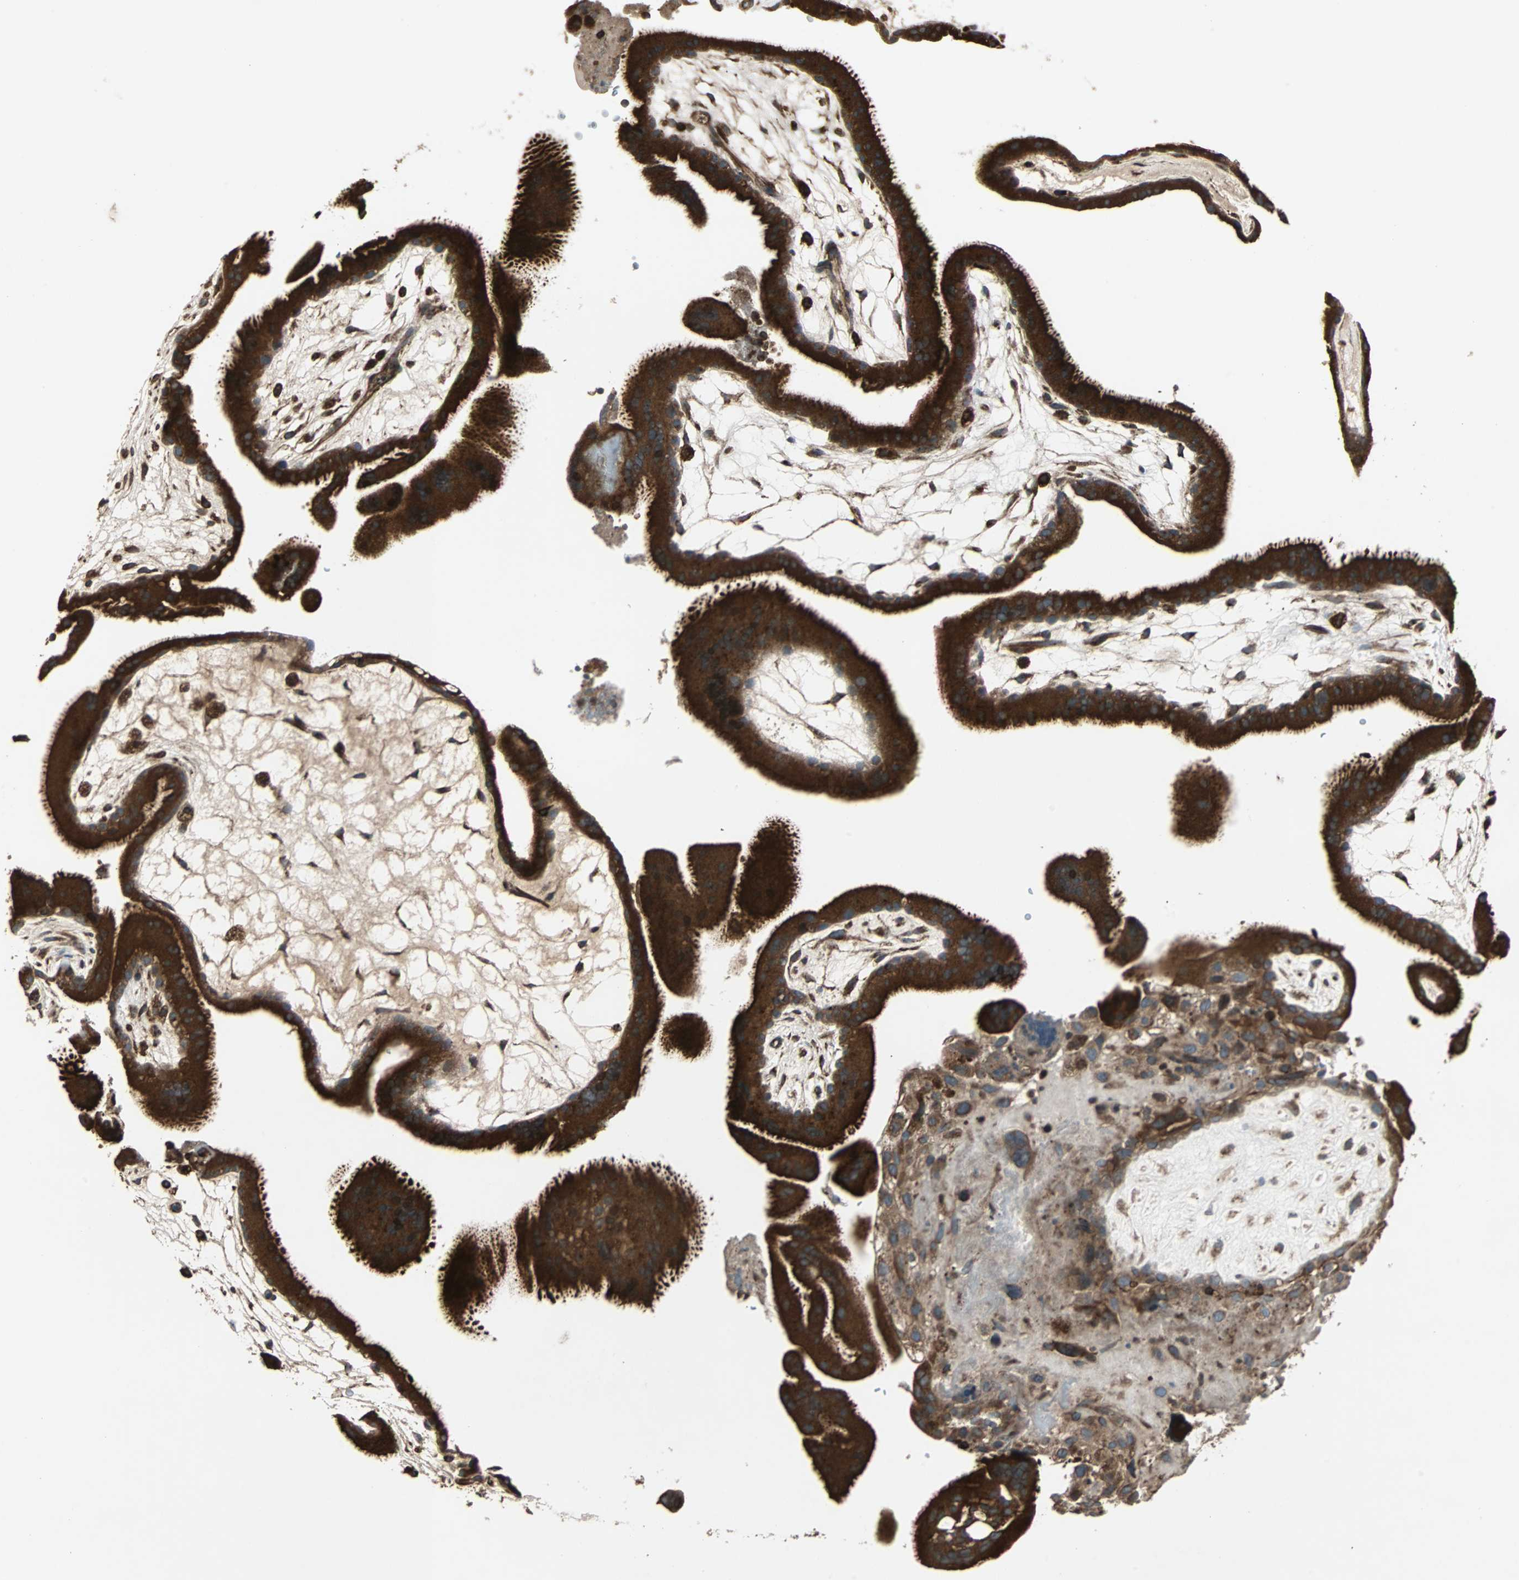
{"staining": {"intensity": "moderate", "quantity": ">75%", "location": "cytoplasmic/membranous"}, "tissue": "placenta", "cell_type": "Decidual cells", "image_type": "normal", "snomed": [{"axis": "morphology", "description": "Normal tissue, NOS"}, {"axis": "topography", "description": "Placenta"}], "caption": "Placenta was stained to show a protein in brown. There is medium levels of moderate cytoplasmic/membranous positivity in approximately >75% of decidual cells. The protein is stained brown, and the nuclei are stained in blue (DAB IHC with brightfield microscopy, high magnification).", "gene": "RAB7A", "patient": {"sex": "female", "age": 19}}